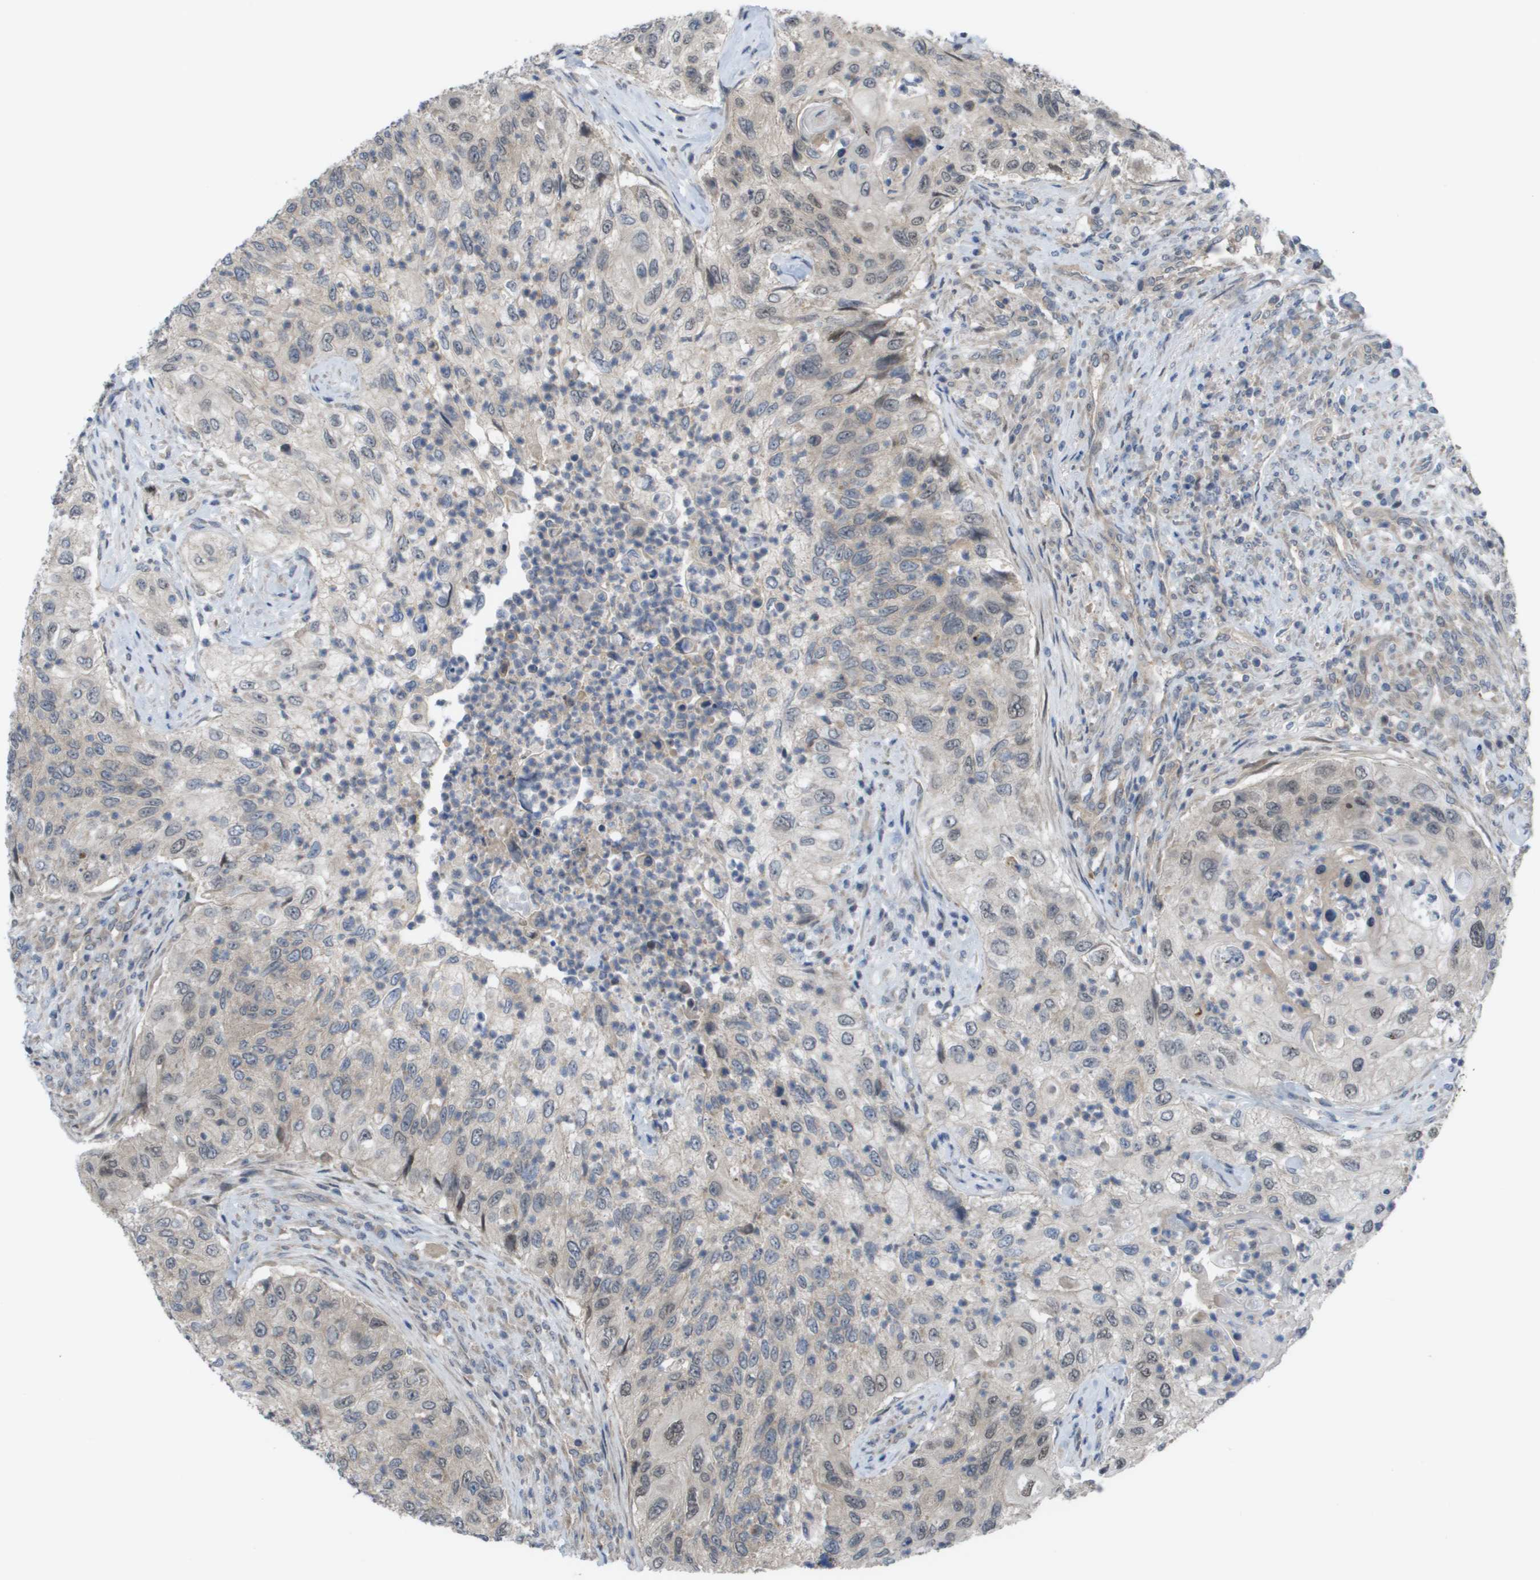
{"staining": {"intensity": "weak", "quantity": "<25%", "location": "nuclear"}, "tissue": "urothelial cancer", "cell_type": "Tumor cells", "image_type": "cancer", "snomed": [{"axis": "morphology", "description": "Urothelial carcinoma, High grade"}, {"axis": "topography", "description": "Urinary bladder"}], "caption": "The immunohistochemistry micrograph has no significant positivity in tumor cells of urothelial cancer tissue. (Brightfield microscopy of DAB immunohistochemistry (IHC) at high magnification).", "gene": "CTPS2", "patient": {"sex": "female", "age": 60}}